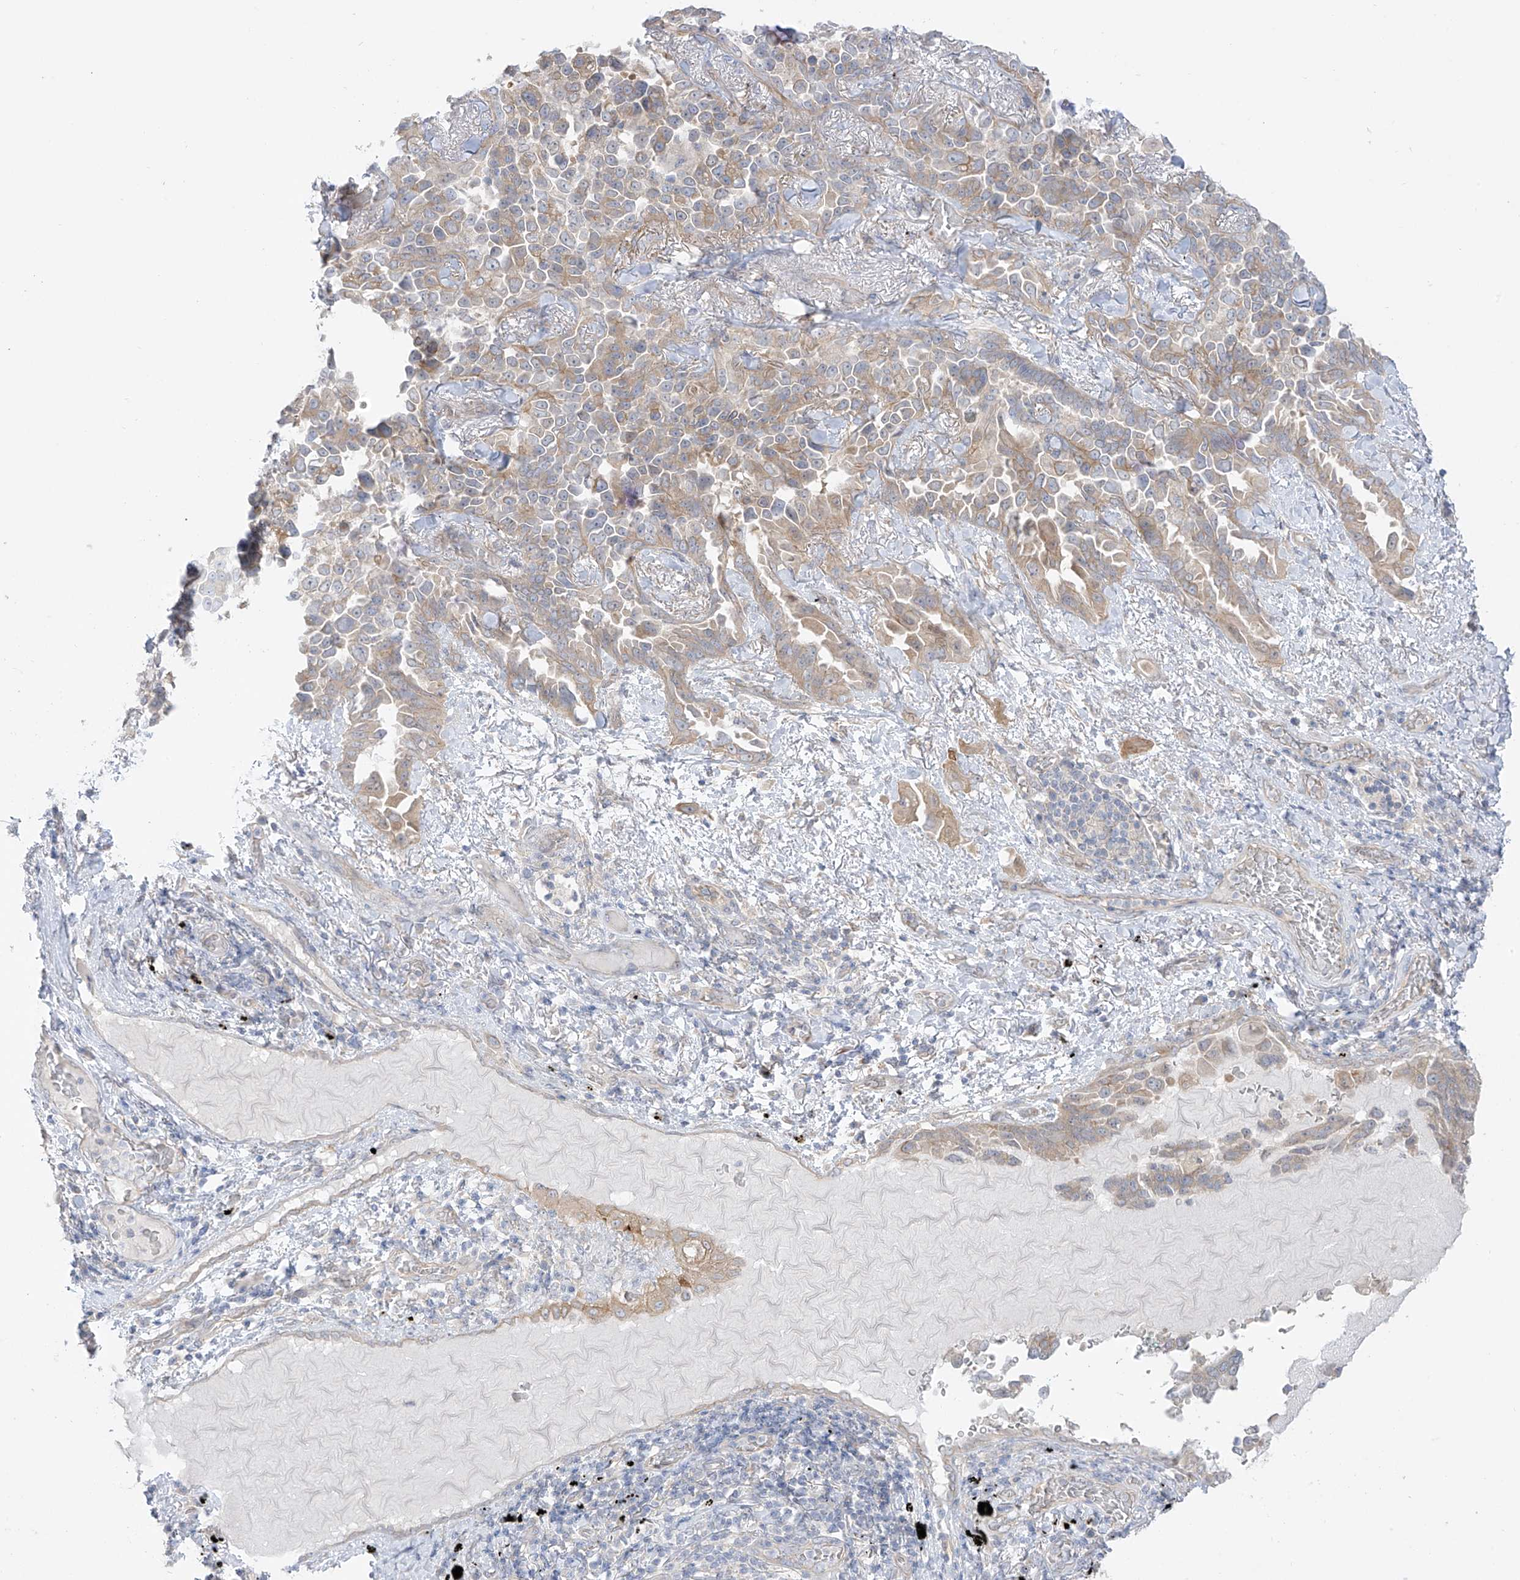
{"staining": {"intensity": "weak", "quantity": "25%-75%", "location": "cytoplasmic/membranous"}, "tissue": "lung cancer", "cell_type": "Tumor cells", "image_type": "cancer", "snomed": [{"axis": "morphology", "description": "Adenocarcinoma, NOS"}, {"axis": "topography", "description": "Lung"}], "caption": "Lung adenocarcinoma stained with a protein marker reveals weak staining in tumor cells.", "gene": "EIPR1", "patient": {"sex": "female", "age": 67}}